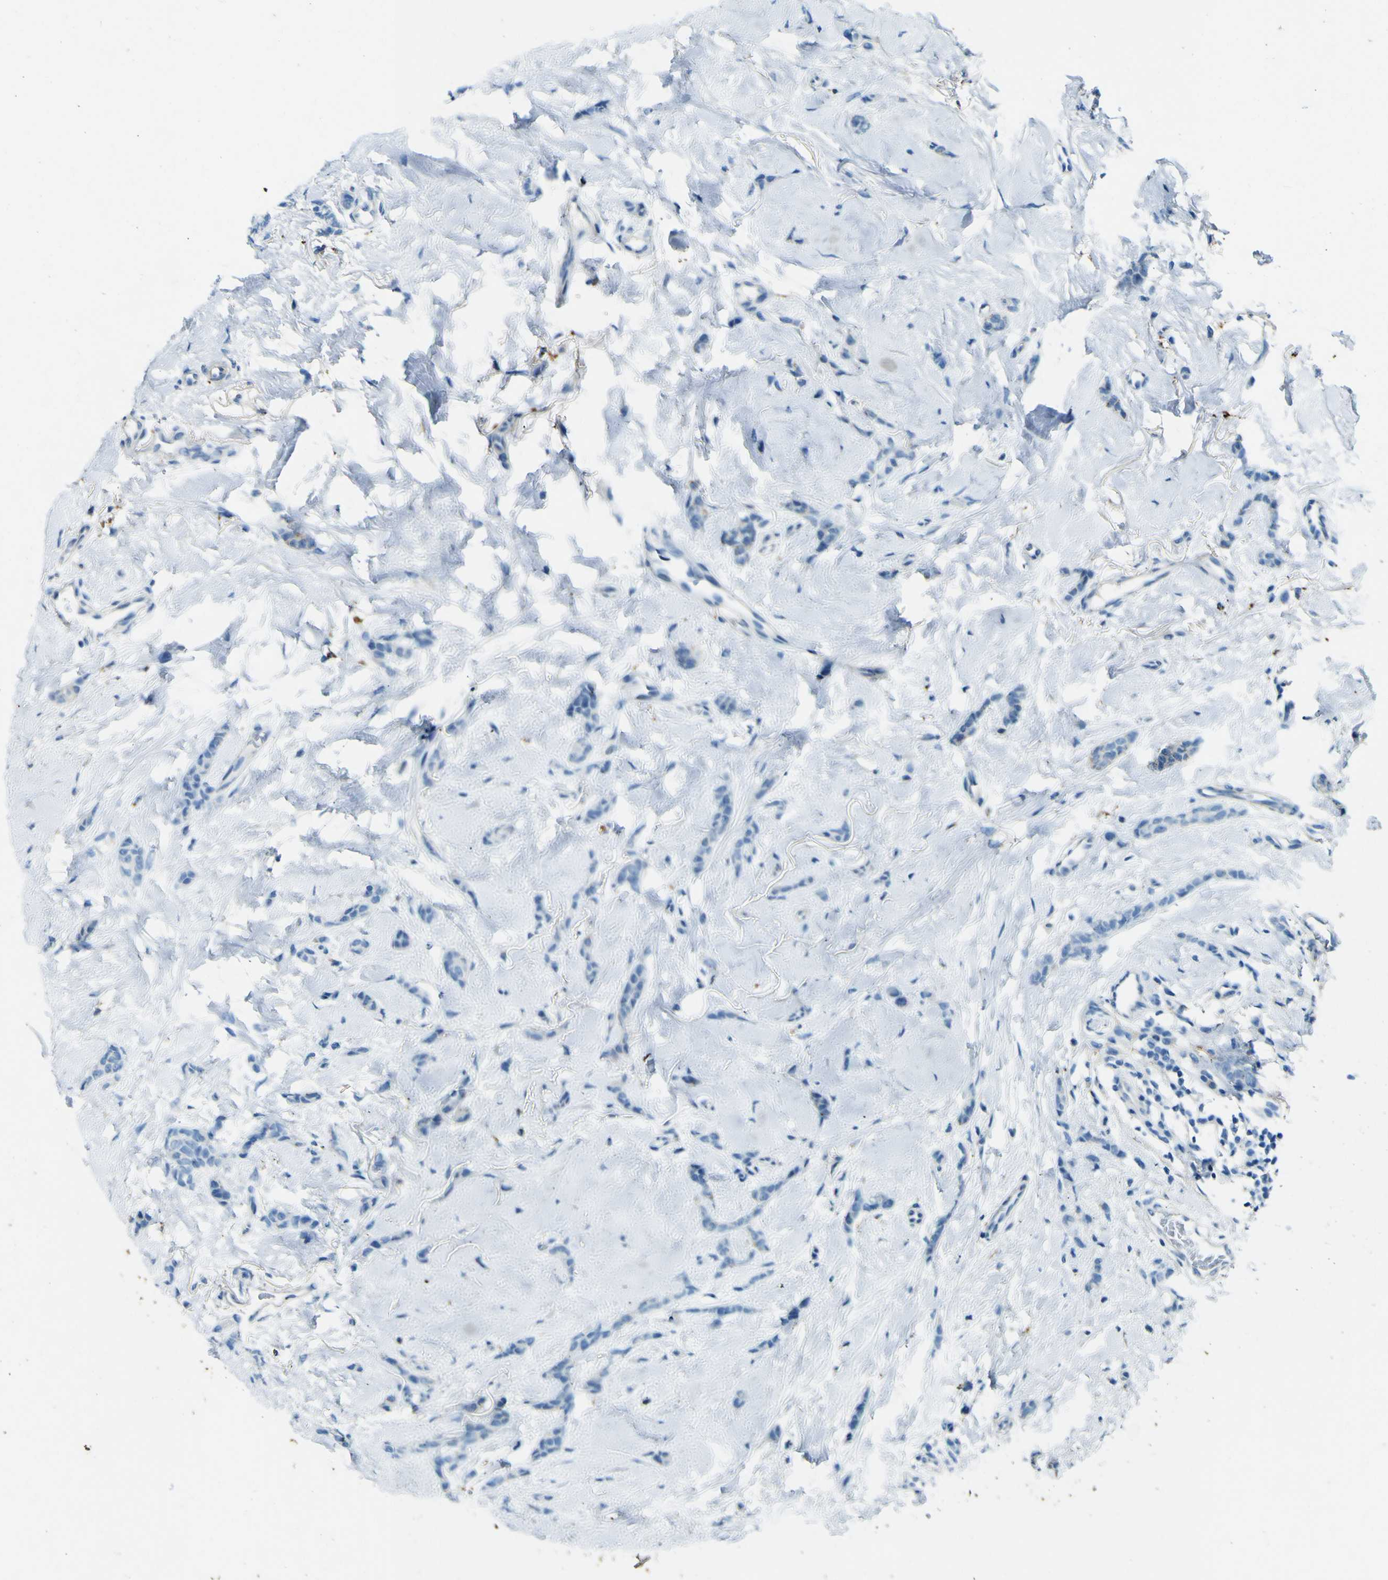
{"staining": {"intensity": "negative", "quantity": "none", "location": "none"}, "tissue": "breast cancer", "cell_type": "Tumor cells", "image_type": "cancer", "snomed": [{"axis": "morphology", "description": "Lobular carcinoma"}, {"axis": "topography", "description": "Skin"}, {"axis": "topography", "description": "Breast"}], "caption": "Immunohistochemical staining of human breast cancer demonstrates no significant staining in tumor cells.", "gene": "PDE9A", "patient": {"sex": "female", "age": 46}}